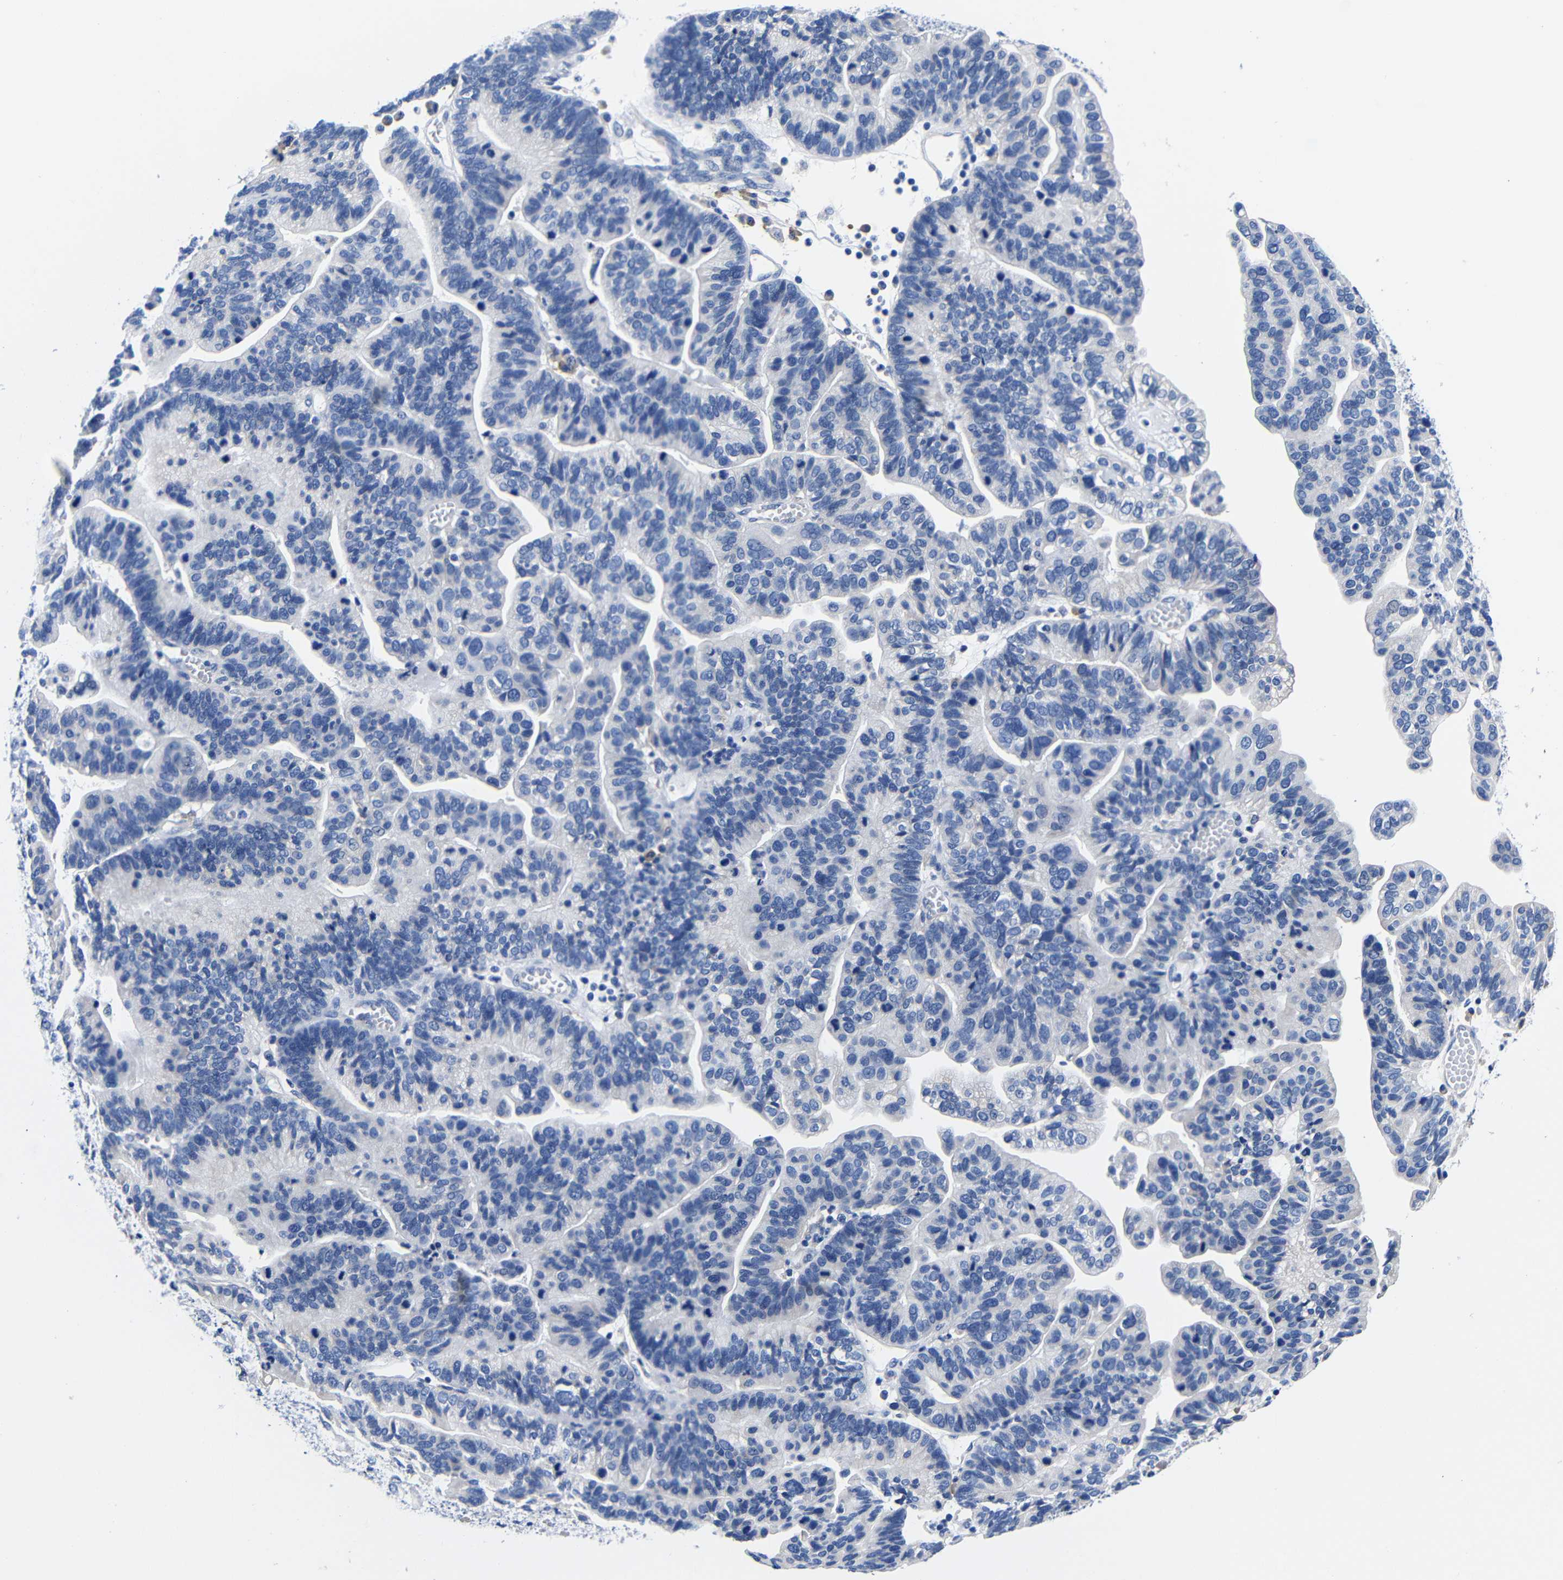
{"staining": {"intensity": "negative", "quantity": "none", "location": "none"}, "tissue": "ovarian cancer", "cell_type": "Tumor cells", "image_type": "cancer", "snomed": [{"axis": "morphology", "description": "Cystadenocarcinoma, serous, NOS"}, {"axis": "topography", "description": "Ovary"}], "caption": "Tumor cells show no significant protein staining in ovarian cancer. (Immunohistochemistry (ihc), brightfield microscopy, high magnification).", "gene": "CLEC4G", "patient": {"sex": "female", "age": 56}}